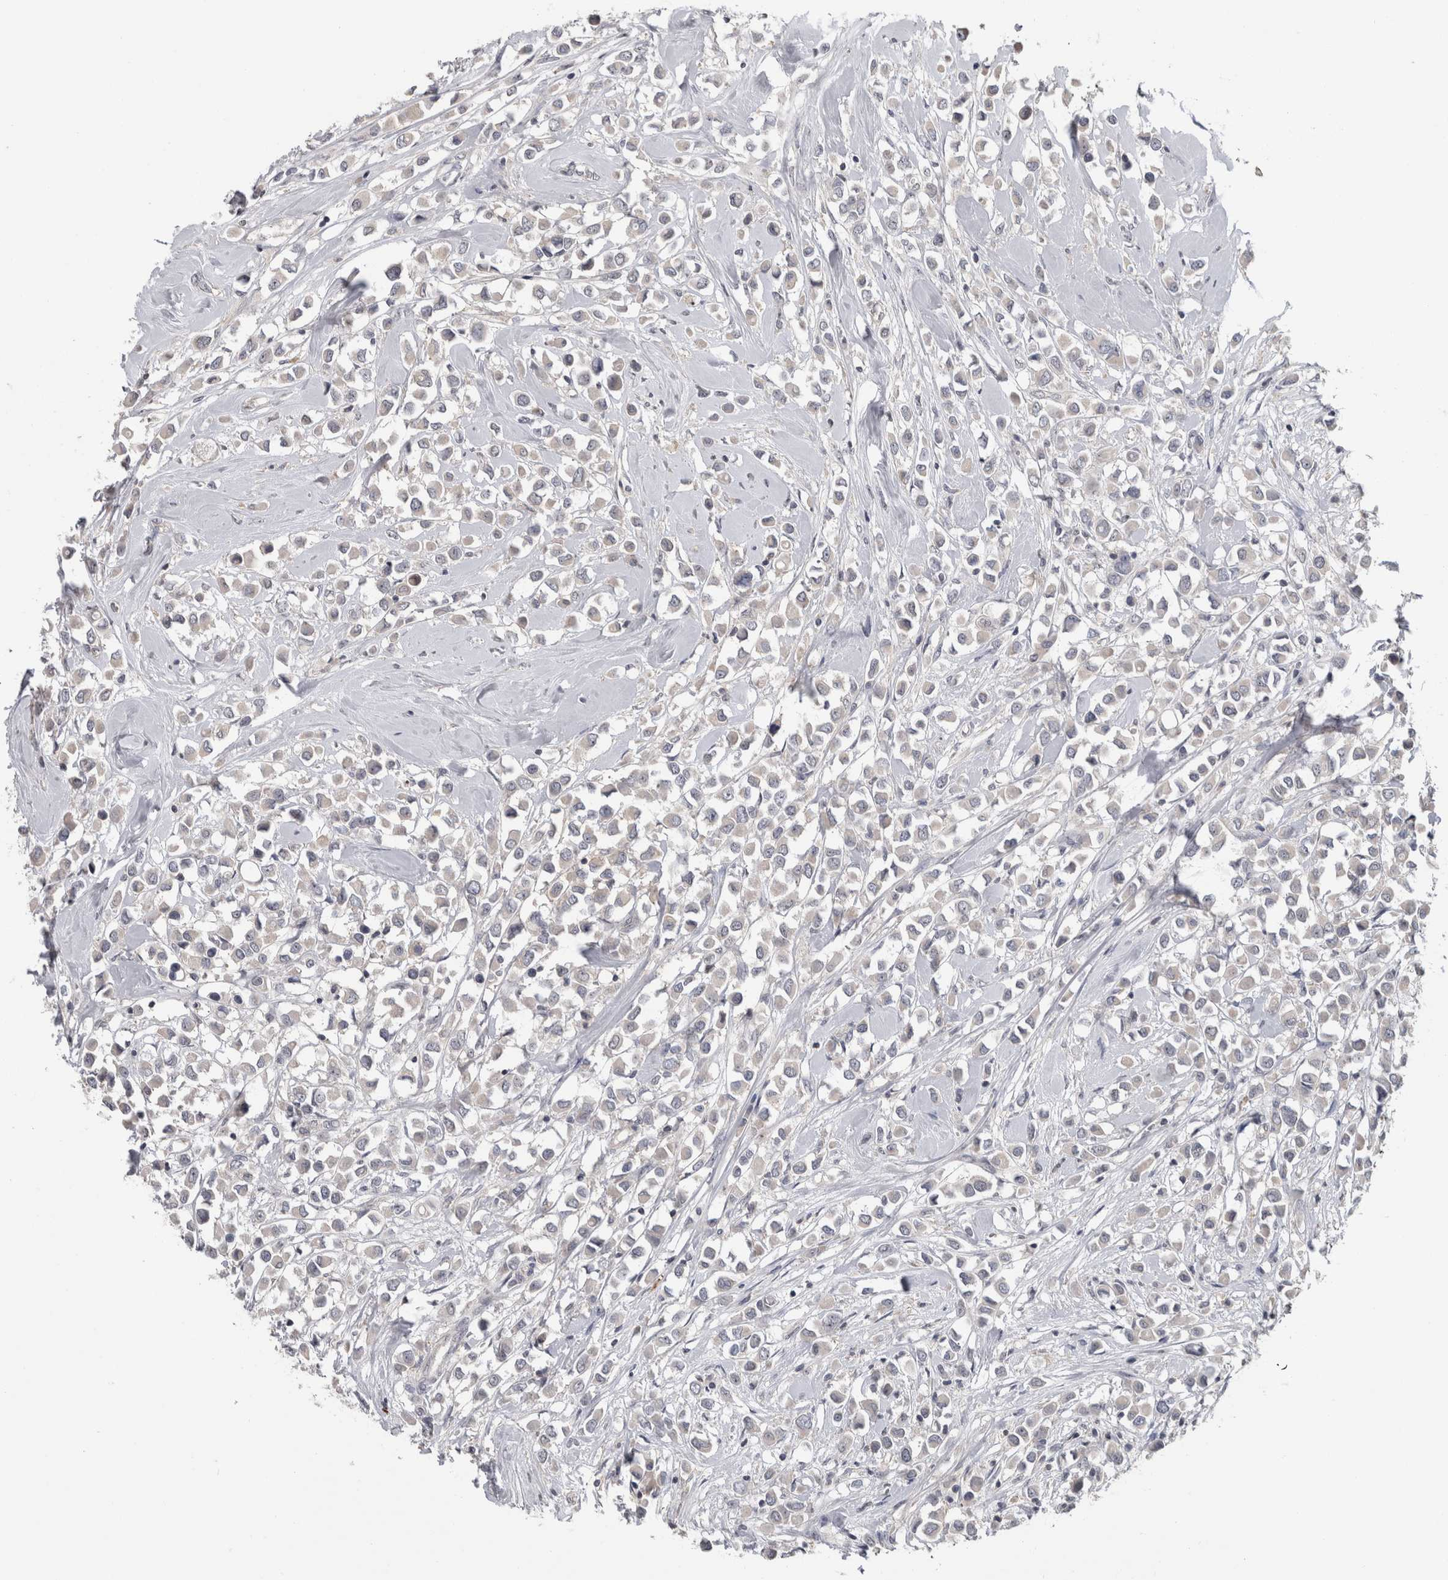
{"staining": {"intensity": "negative", "quantity": "none", "location": "none"}, "tissue": "breast cancer", "cell_type": "Tumor cells", "image_type": "cancer", "snomed": [{"axis": "morphology", "description": "Duct carcinoma"}, {"axis": "topography", "description": "Breast"}], "caption": "IHC of intraductal carcinoma (breast) exhibits no staining in tumor cells. Brightfield microscopy of IHC stained with DAB (brown) and hematoxylin (blue), captured at high magnification.", "gene": "RBM28", "patient": {"sex": "female", "age": 61}}